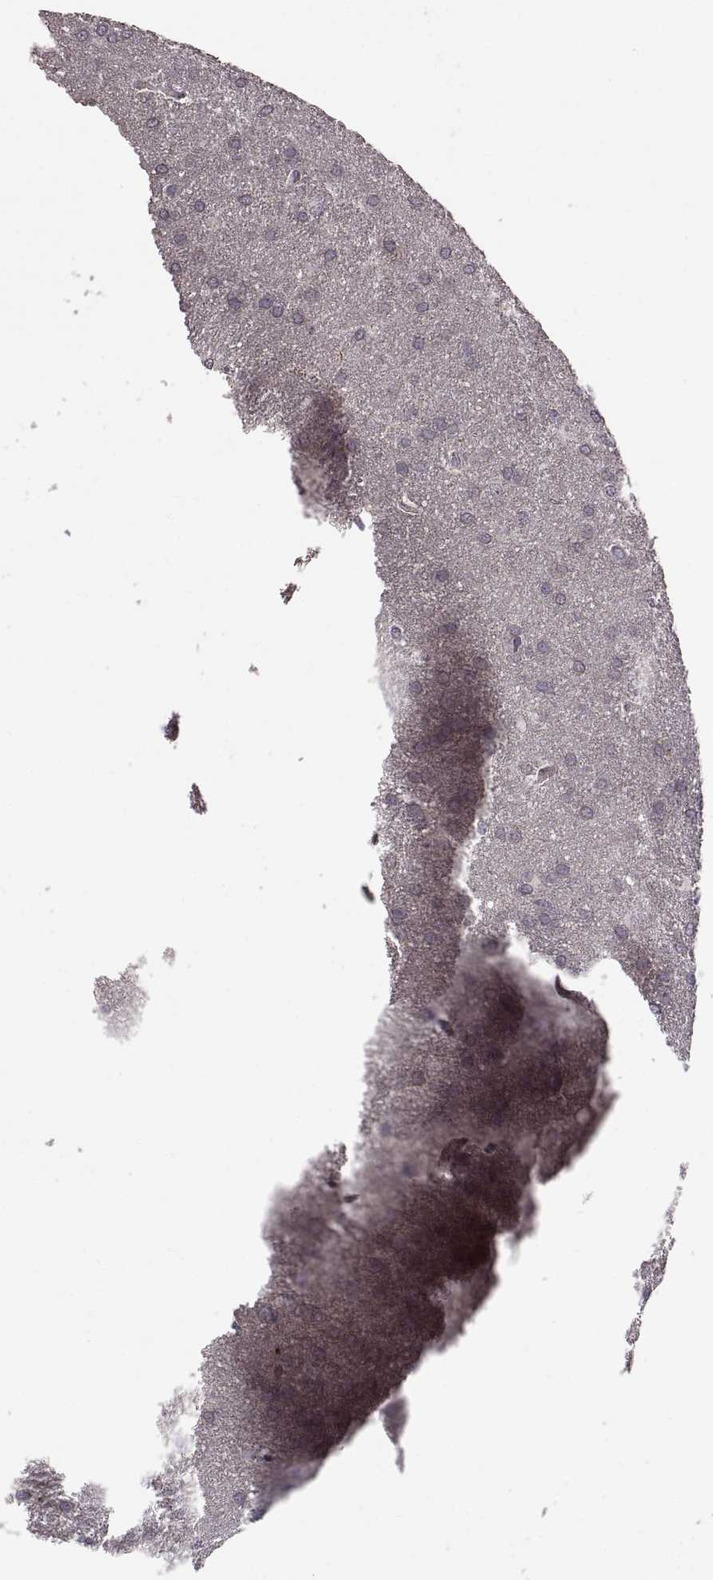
{"staining": {"intensity": "negative", "quantity": "none", "location": "none"}, "tissue": "glioma", "cell_type": "Tumor cells", "image_type": "cancer", "snomed": [{"axis": "morphology", "description": "Glioma, malignant, Low grade"}, {"axis": "topography", "description": "Brain"}], "caption": "Micrograph shows no protein positivity in tumor cells of glioma tissue.", "gene": "NMNAT2", "patient": {"sex": "female", "age": 32}}